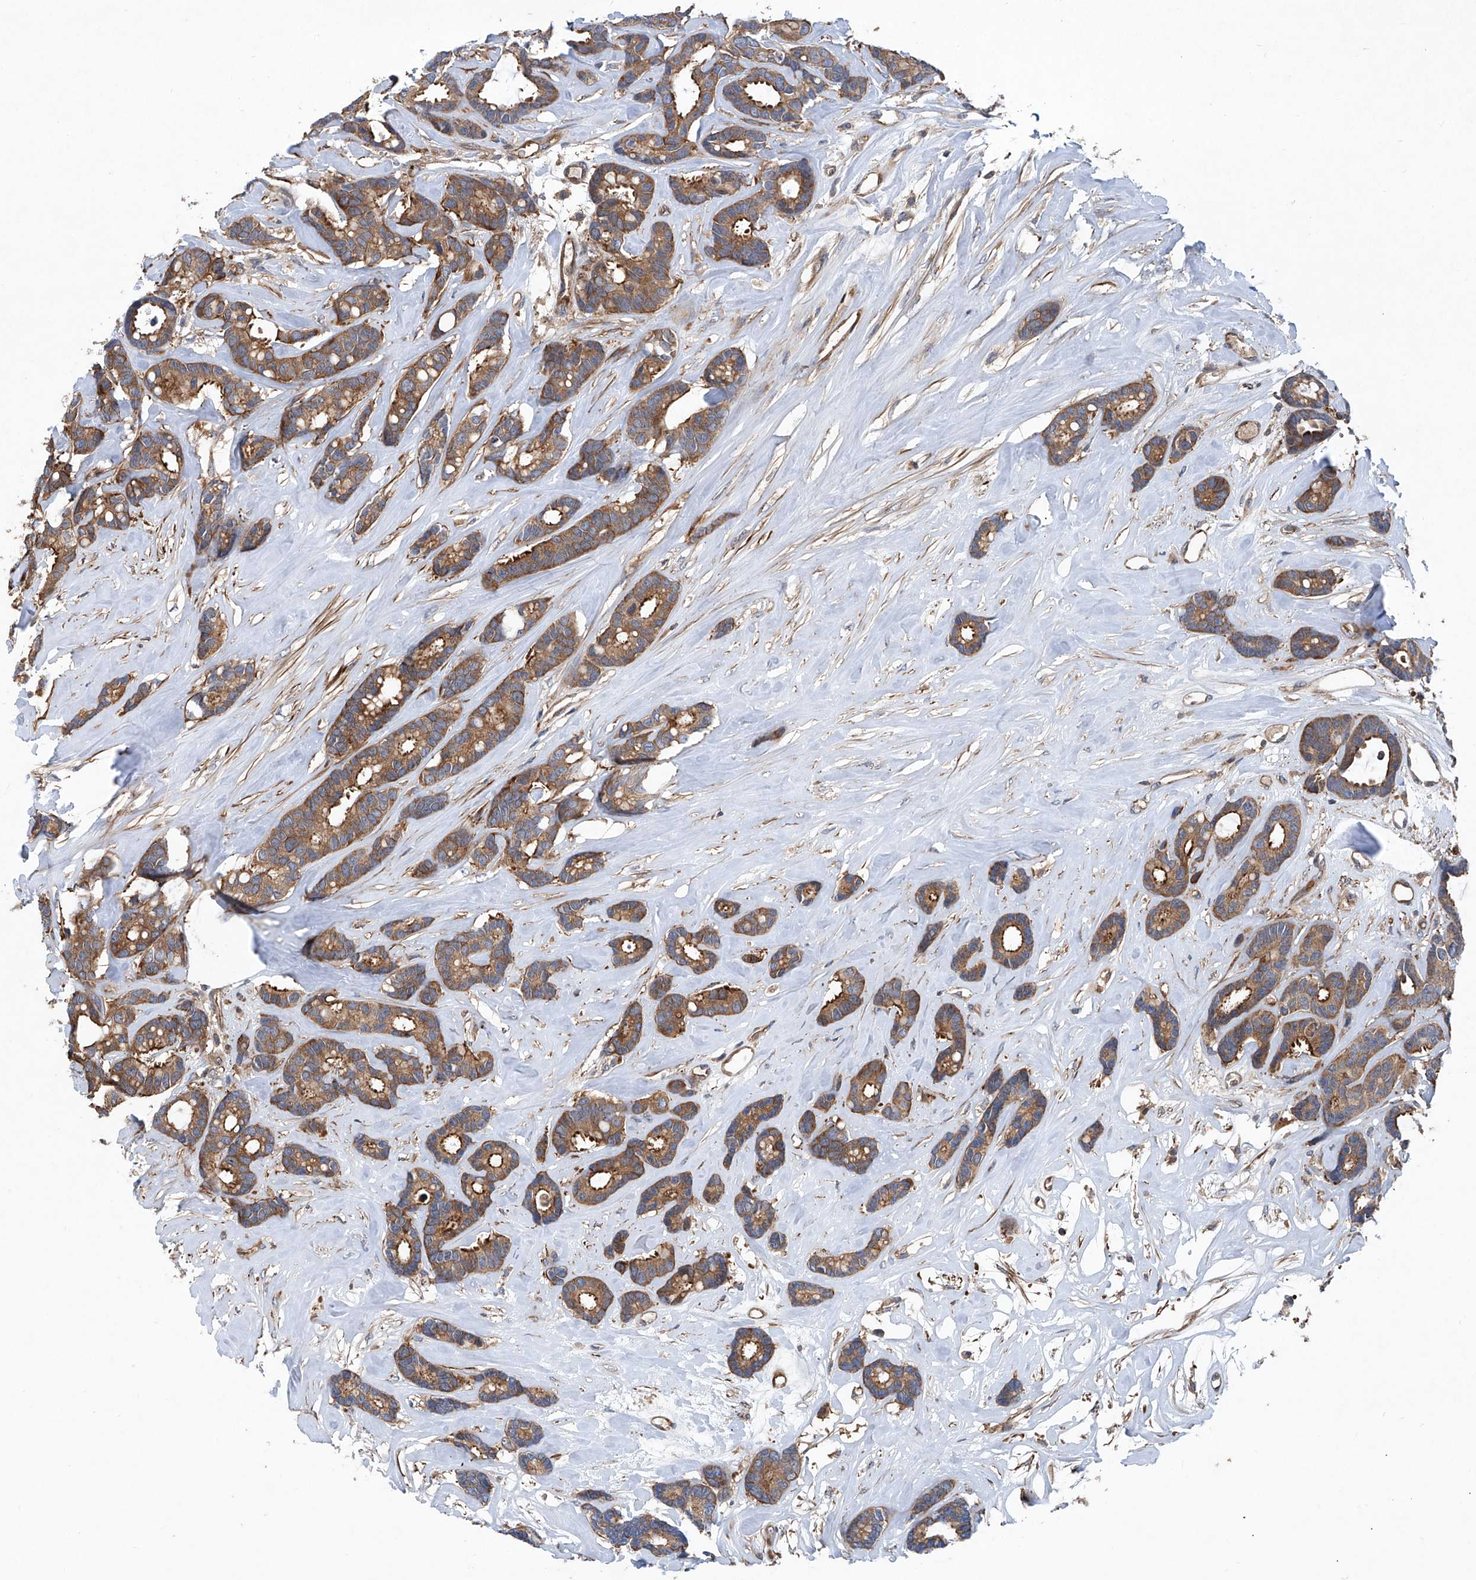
{"staining": {"intensity": "moderate", "quantity": ">75%", "location": "cytoplasmic/membranous"}, "tissue": "breast cancer", "cell_type": "Tumor cells", "image_type": "cancer", "snomed": [{"axis": "morphology", "description": "Duct carcinoma"}, {"axis": "topography", "description": "Breast"}], "caption": "IHC histopathology image of breast cancer (intraductal carcinoma) stained for a protein (brown), which shows medium levels of moderate cytoplasmic/membranous positivity in about >75% of tumor cells.", "gene": "NT5C3A", "patient": {"sex": "female", "age": 87}}